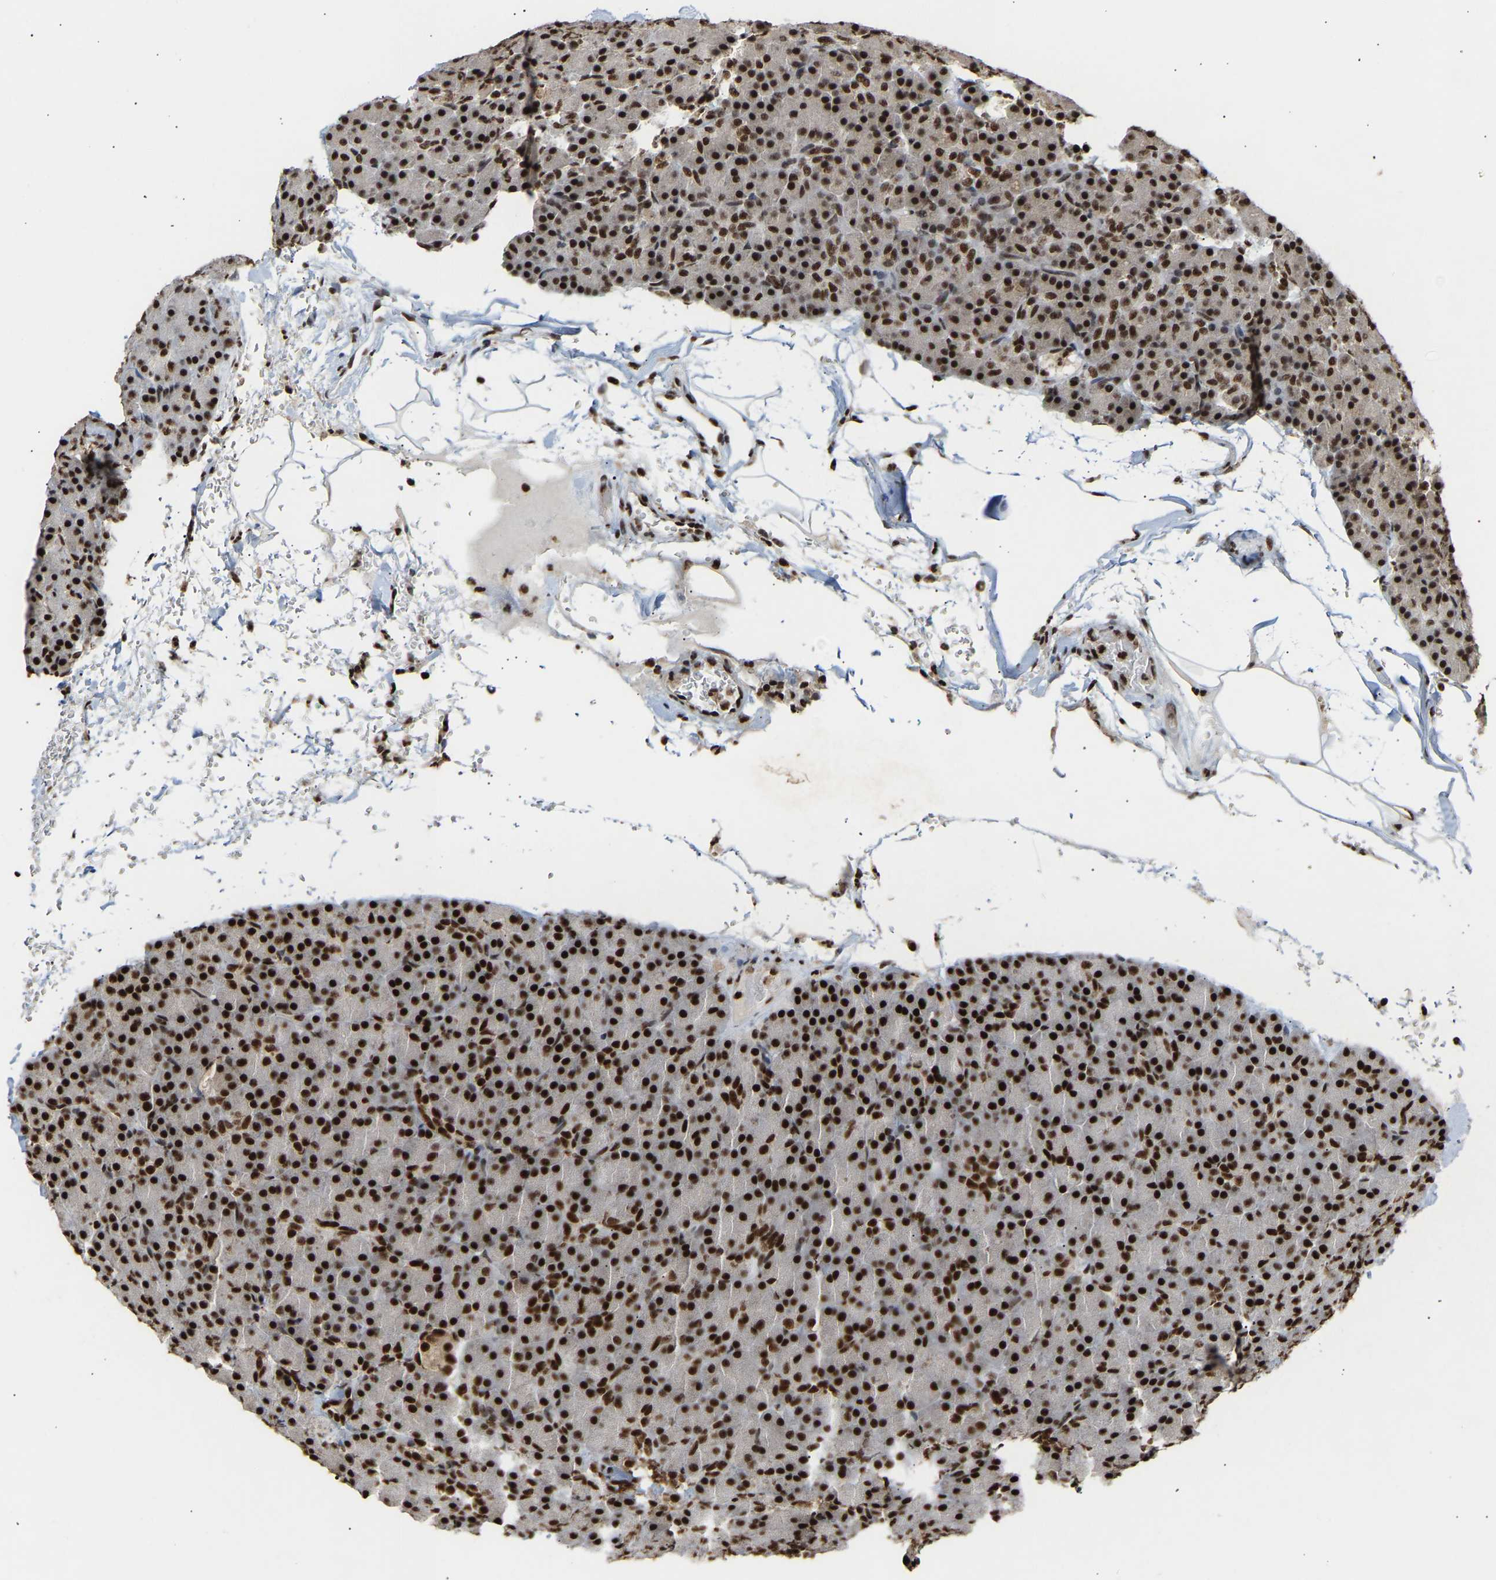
{"staining": {"intensity": "strong", "quantity": ">75%", "location": "nuclear"}, "tissue": "pancreas", "cell_type": "Exocrine glandular cells", "image_type": "normal", "snomed": [{"axis": "morphology", "description": "Normal tissue, NOS"}, {"axis": "topography", "description": "Pancreas"}], "caption": "High-power microscopy captured an immunohistochemistry (IHC) photomicrograph of benign pancreas, revealing strong nuclear expression in about >75% of exocrine glandular cells.", "gene": "ALYREF", "patient": {"sex": "female", "age": 43}}